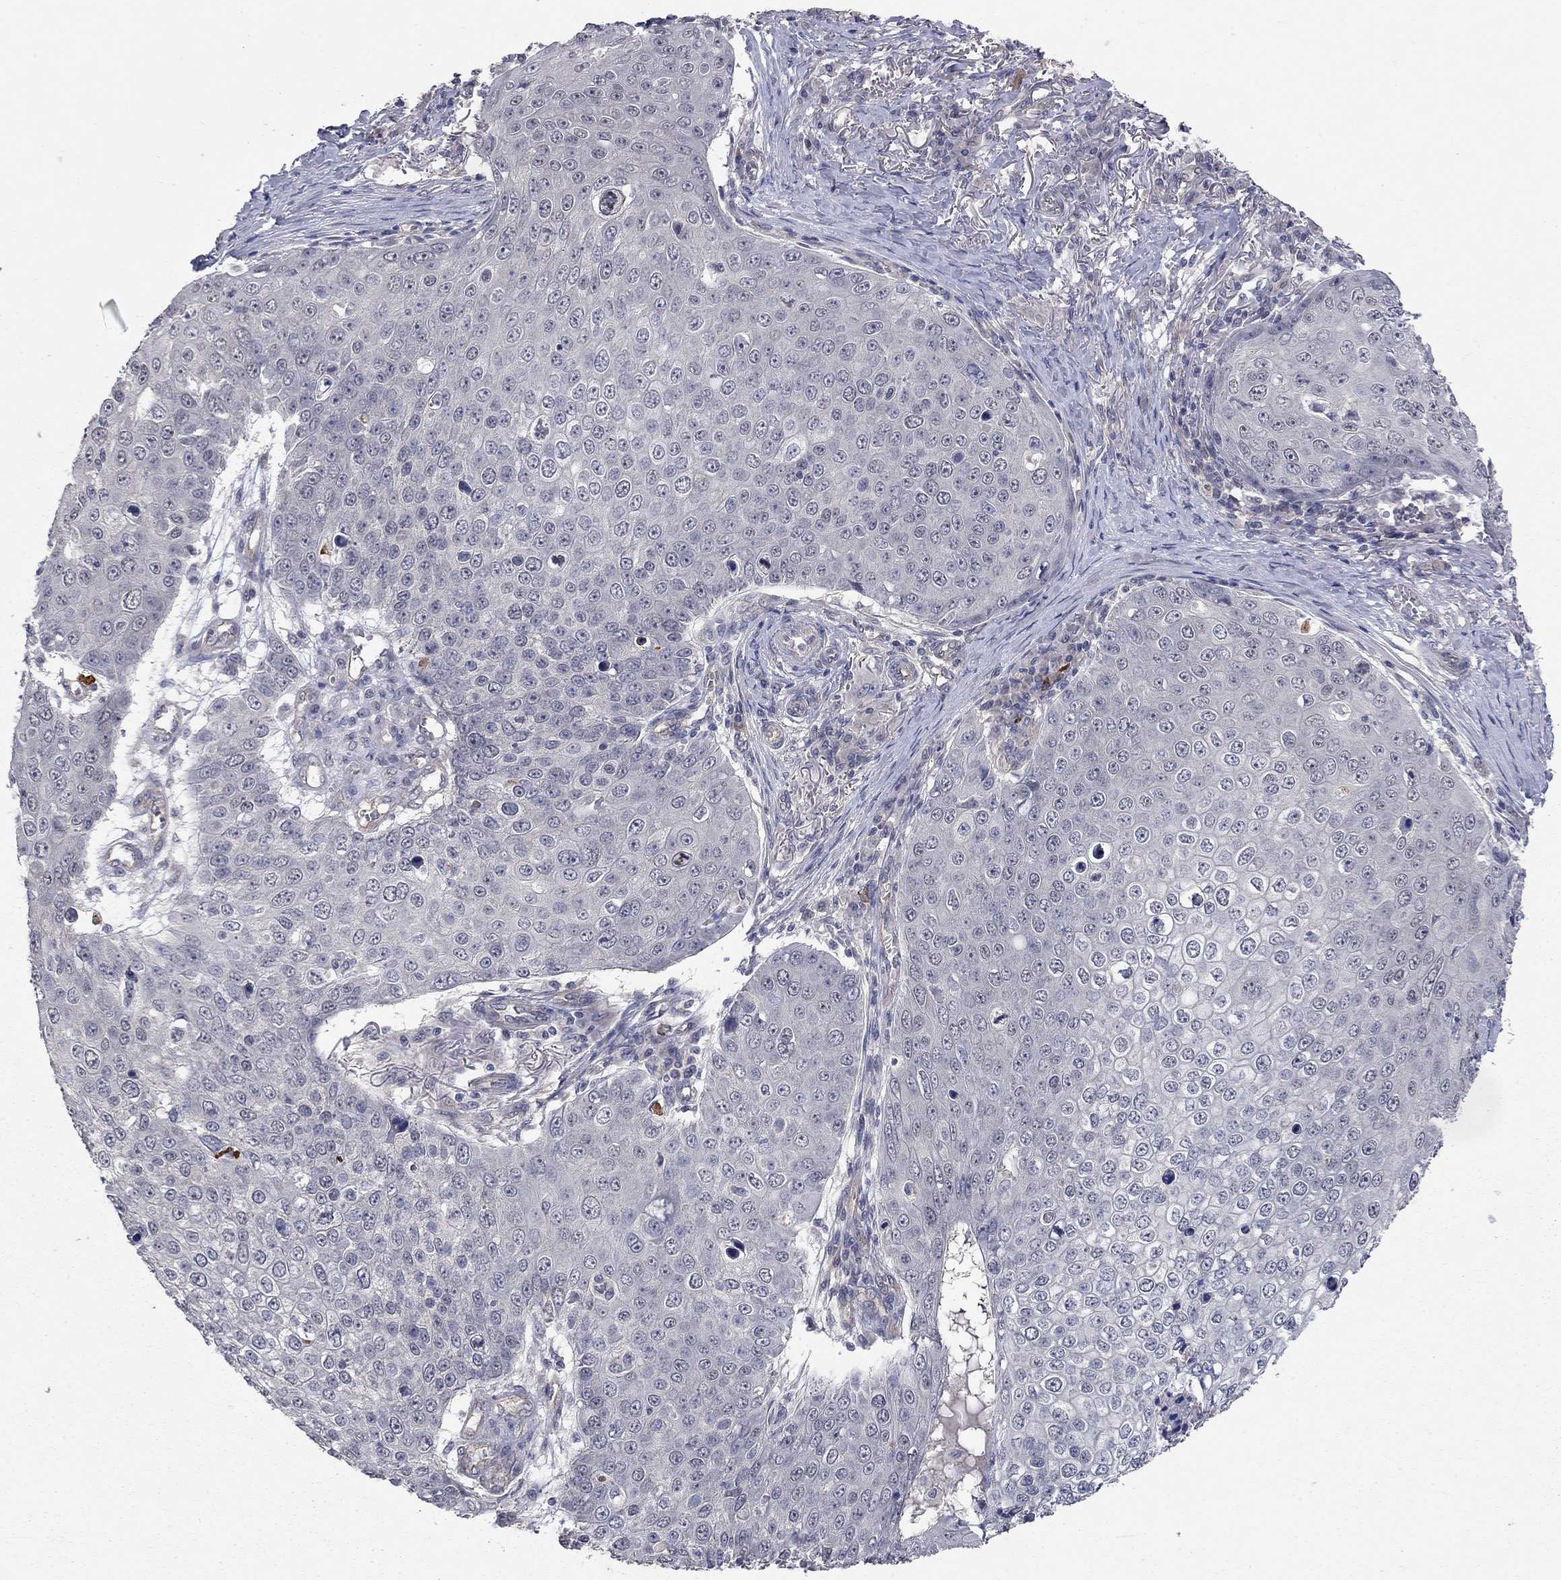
{"staining": {"intensity": "negative", "quantity": "none", "location": "none"}, "tissue": "skin cancer", "cell_type": "Tumor cells", "image_type": "cancer", "snomed": [{"axis": "morphology", "description": "Squamous cell carcinoma, NOS"}, {"axis": "topography", "description": "Skin"}], "caption": "DAB (3,3'-diaminobenzidine) immunohistochemical staining of human skin cancer shows no significant staining in tumor cells.", "gene": "WASF3", "patient": {"sex": "male", "age": 71}}